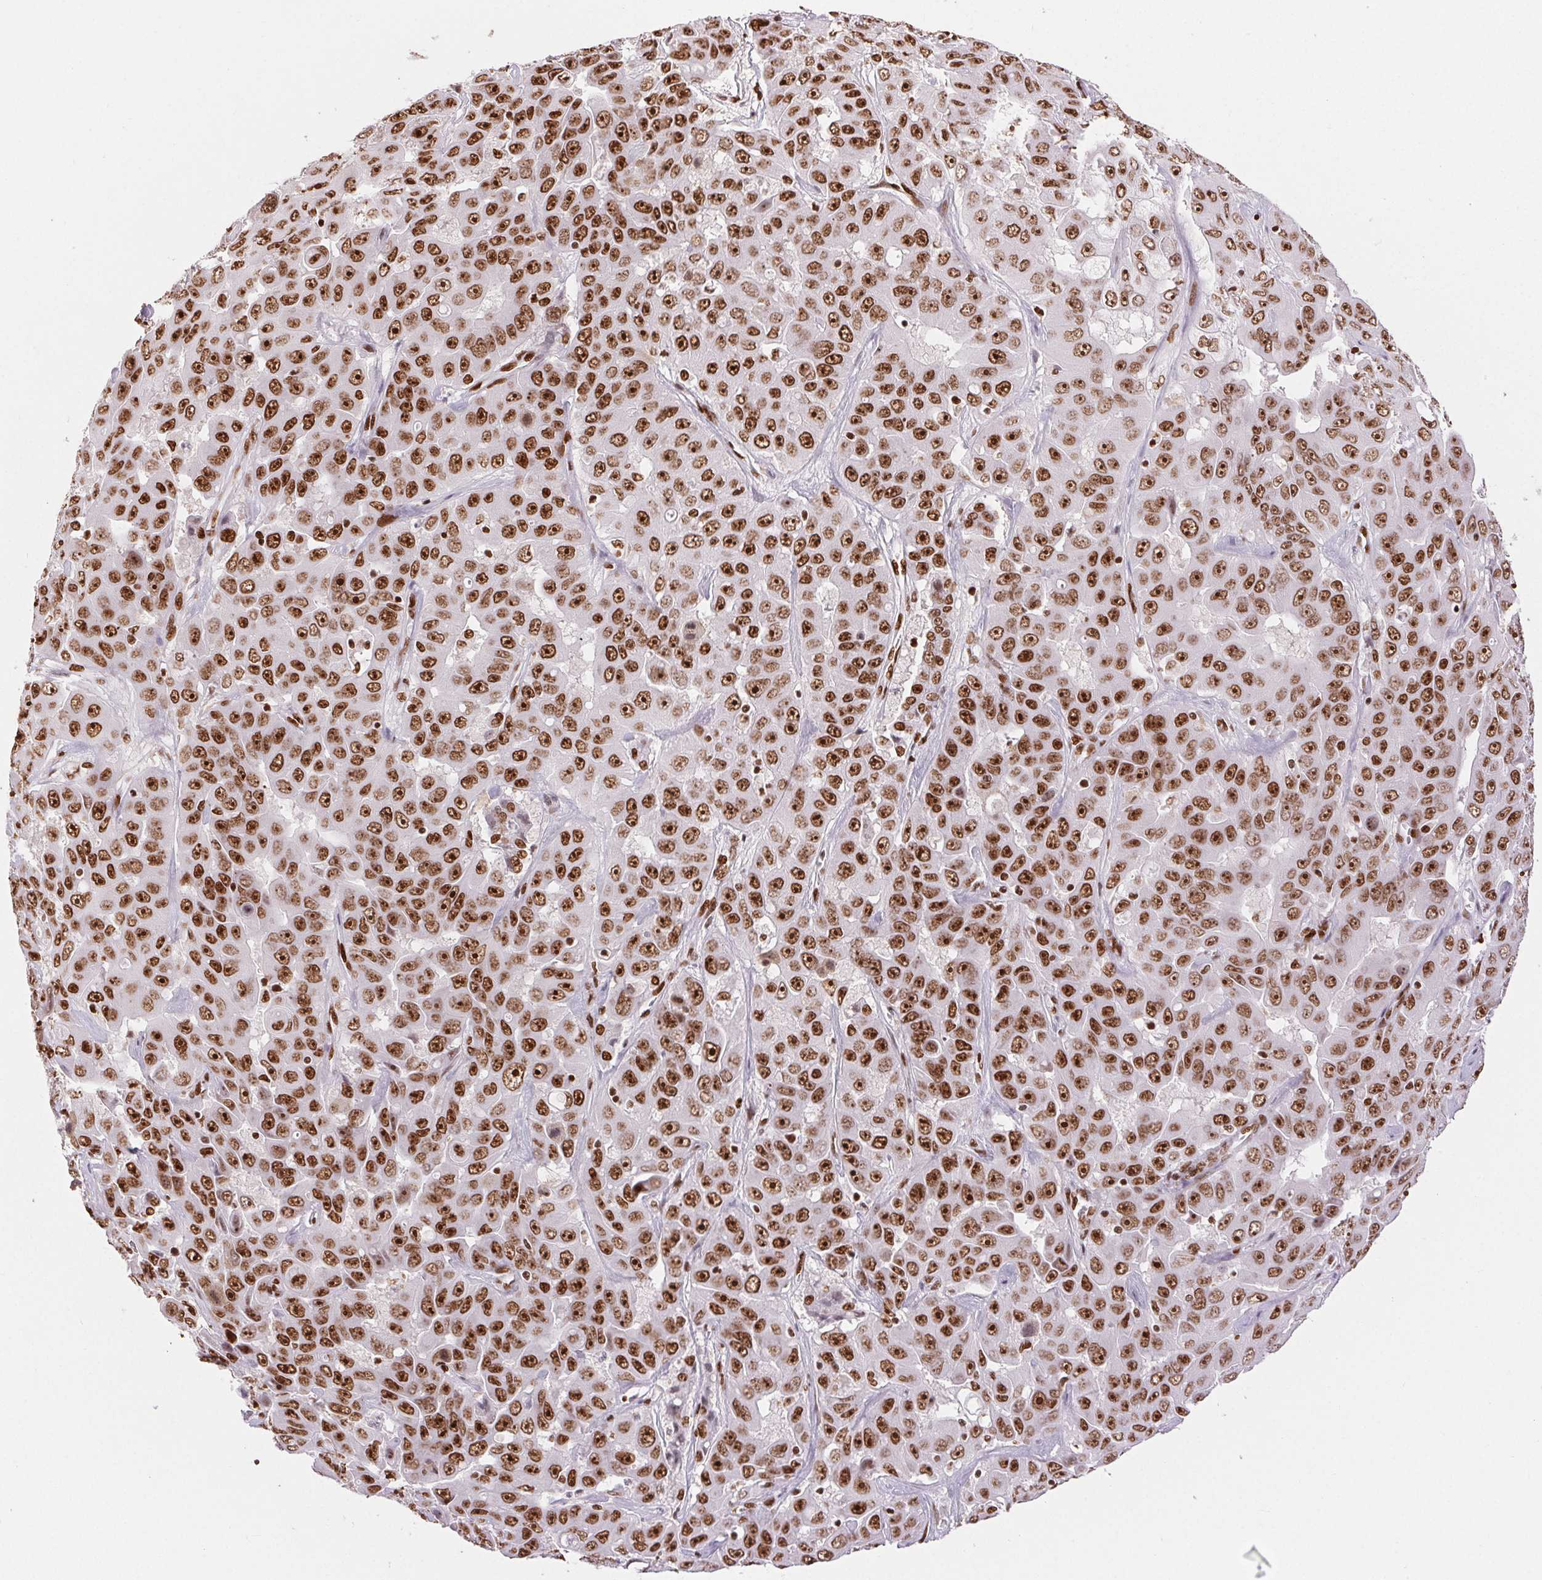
{"staining": {"intensity": "moderate", "quantity": ">75%", "location": "nuclear"}, "tissue": "liver cancer", "cell_type": "Tumor cells", "image_type": "cancer", "snomed": [{"axis": "morphology", "description": "Cholangiocarcinoma"}, {"axis": "topography", "description": "Liver"}], "caption": "Brown immunohistochemical staining in liver cholangiocarcinoma displays moderate nuclear expression in about >75% of tumor cells.", "gene": "ZNF80", "patient": {"sex": "female", "age": 52}}